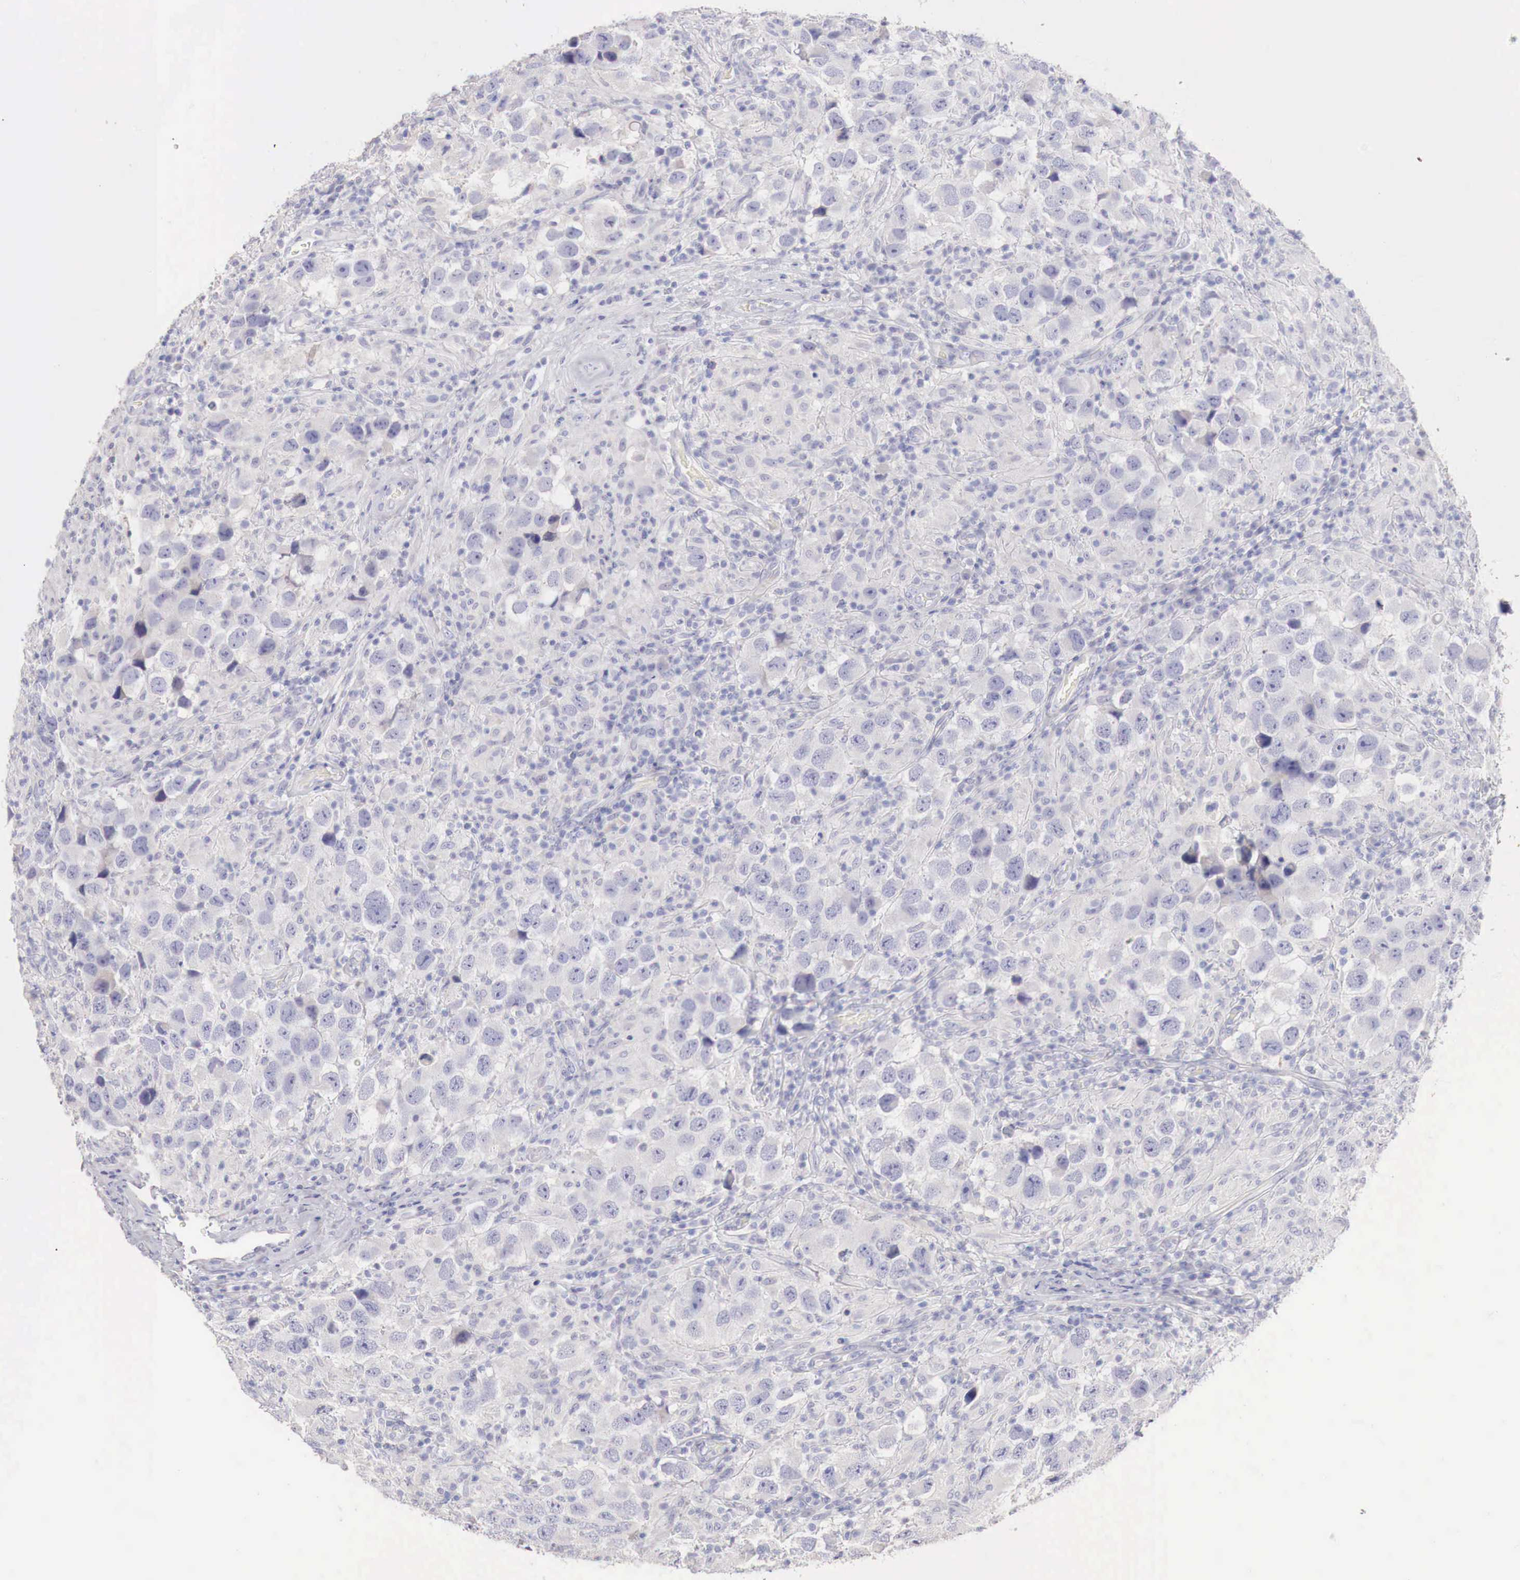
{"staining": {"intensity": "negative", "quantity": "none", "location": "none"}, "tissue": "testis cancer", "cell_type": "Tumor cells", "image_type": "cancer", "snomed": [{"axis": "morphology", "description": "Carcinoma, Embryonal, NOS"}, {"axis": "topography", "description": "Testis"}], "caption": "Immunohistochemistry (IHC) of embryonal carcinoma (testis) reveals no staining in tumor cells.", "gene": "ITIH6", "patient": {"sex": "male", "age": 21}}